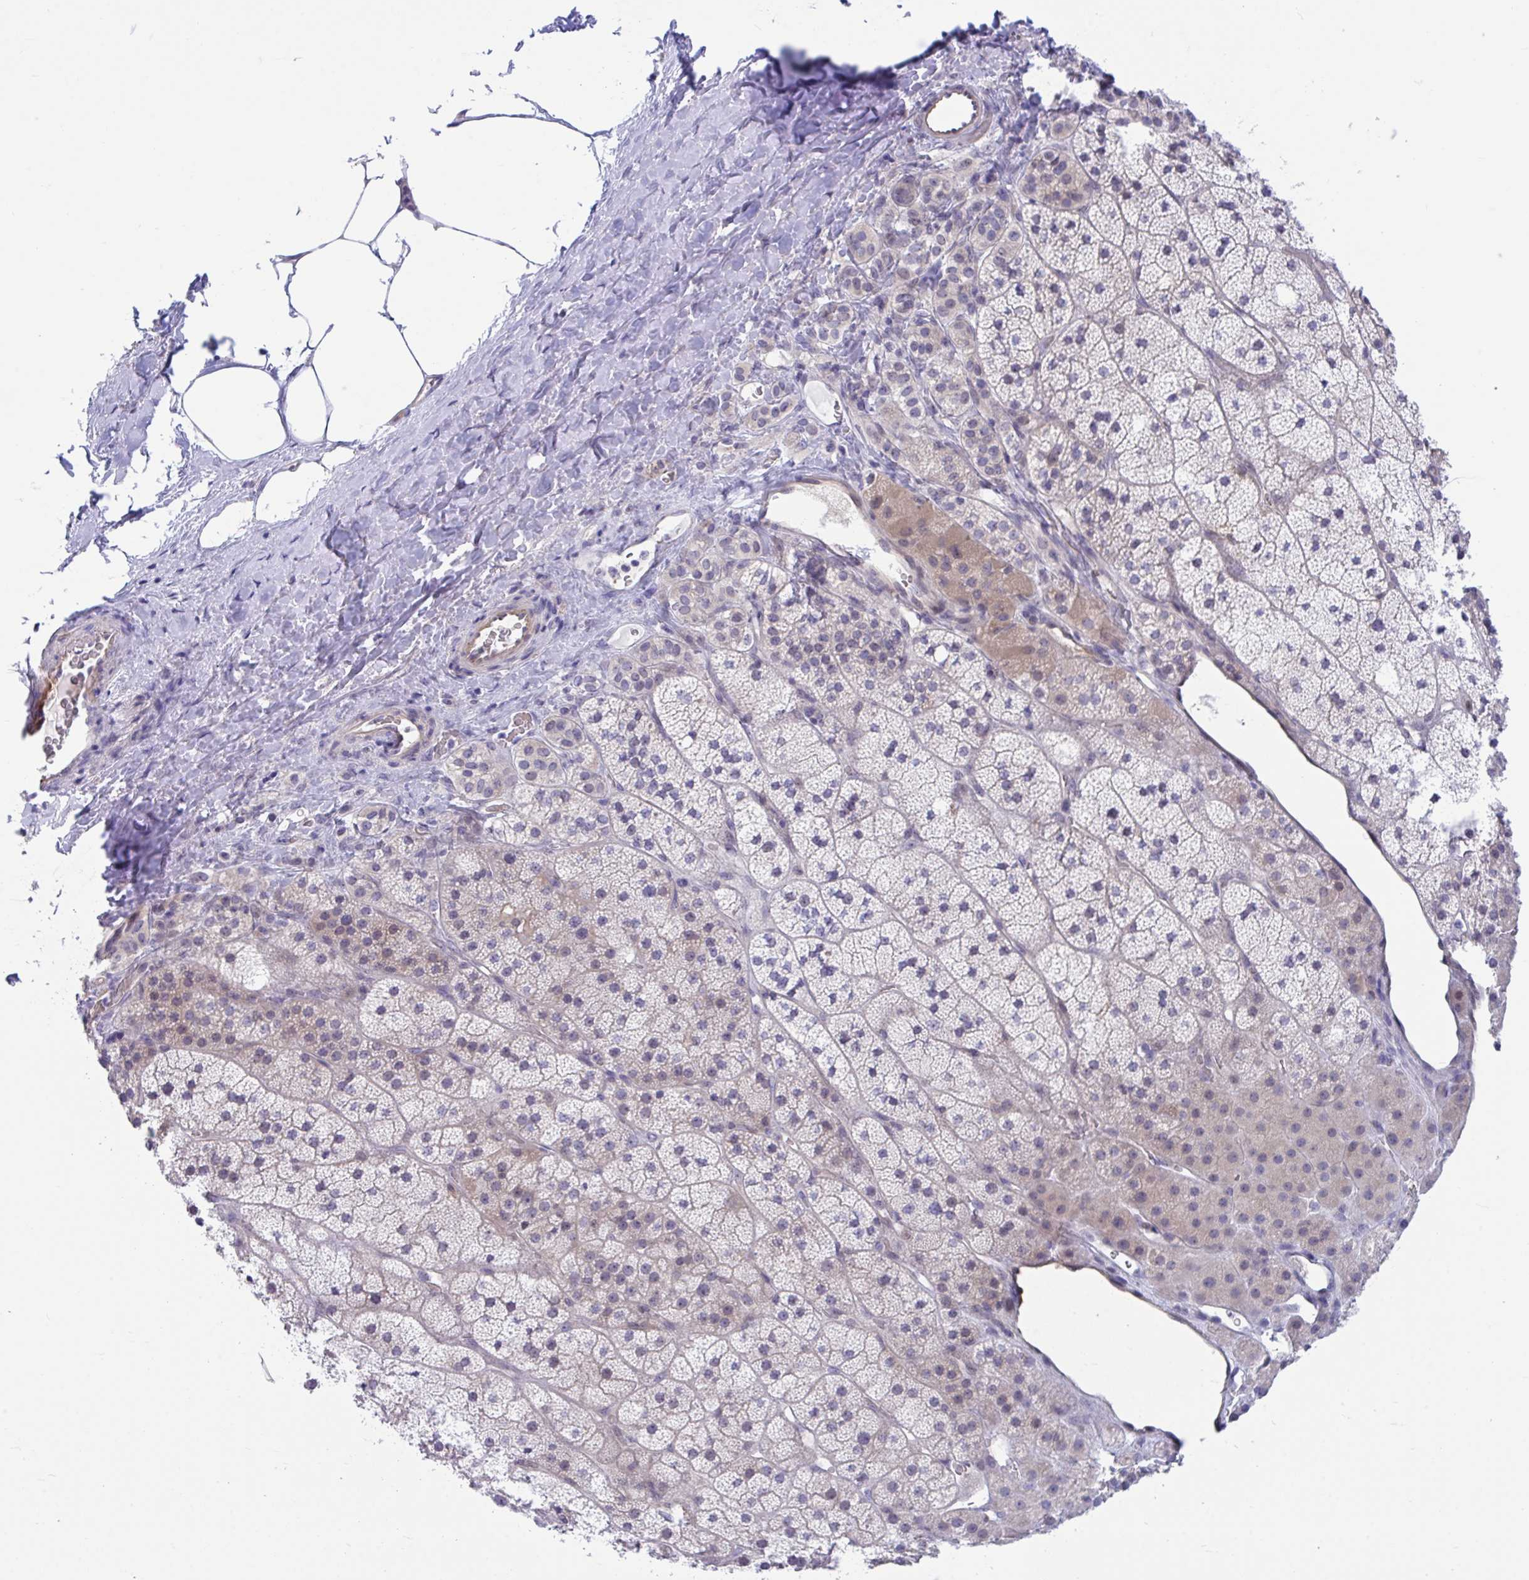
{"staining": {"intensity": "moderate", "quantity": "<25%", "location": "cytoplasmic/membranous"}, "tissue": "adrenal gland", "cell_type": "Glandular cells", "image_type": "normal", "snomed": [{"axis": "morphology", "description": "Normal tissue, NOS"}, {"axis": "topography", "description": "Adrenal gland"}], "caption": "Immunohistochemical staining of unremarkable human adrenal gland displays moderate cytoplasmic/membranous protein staining in approximately <25% of glandular cells. Ihc stains the protein of interest in brown and the nuclei are stained blue.", "gene": "CENPQ", "patient": {"sex": "male", "age": 57}}